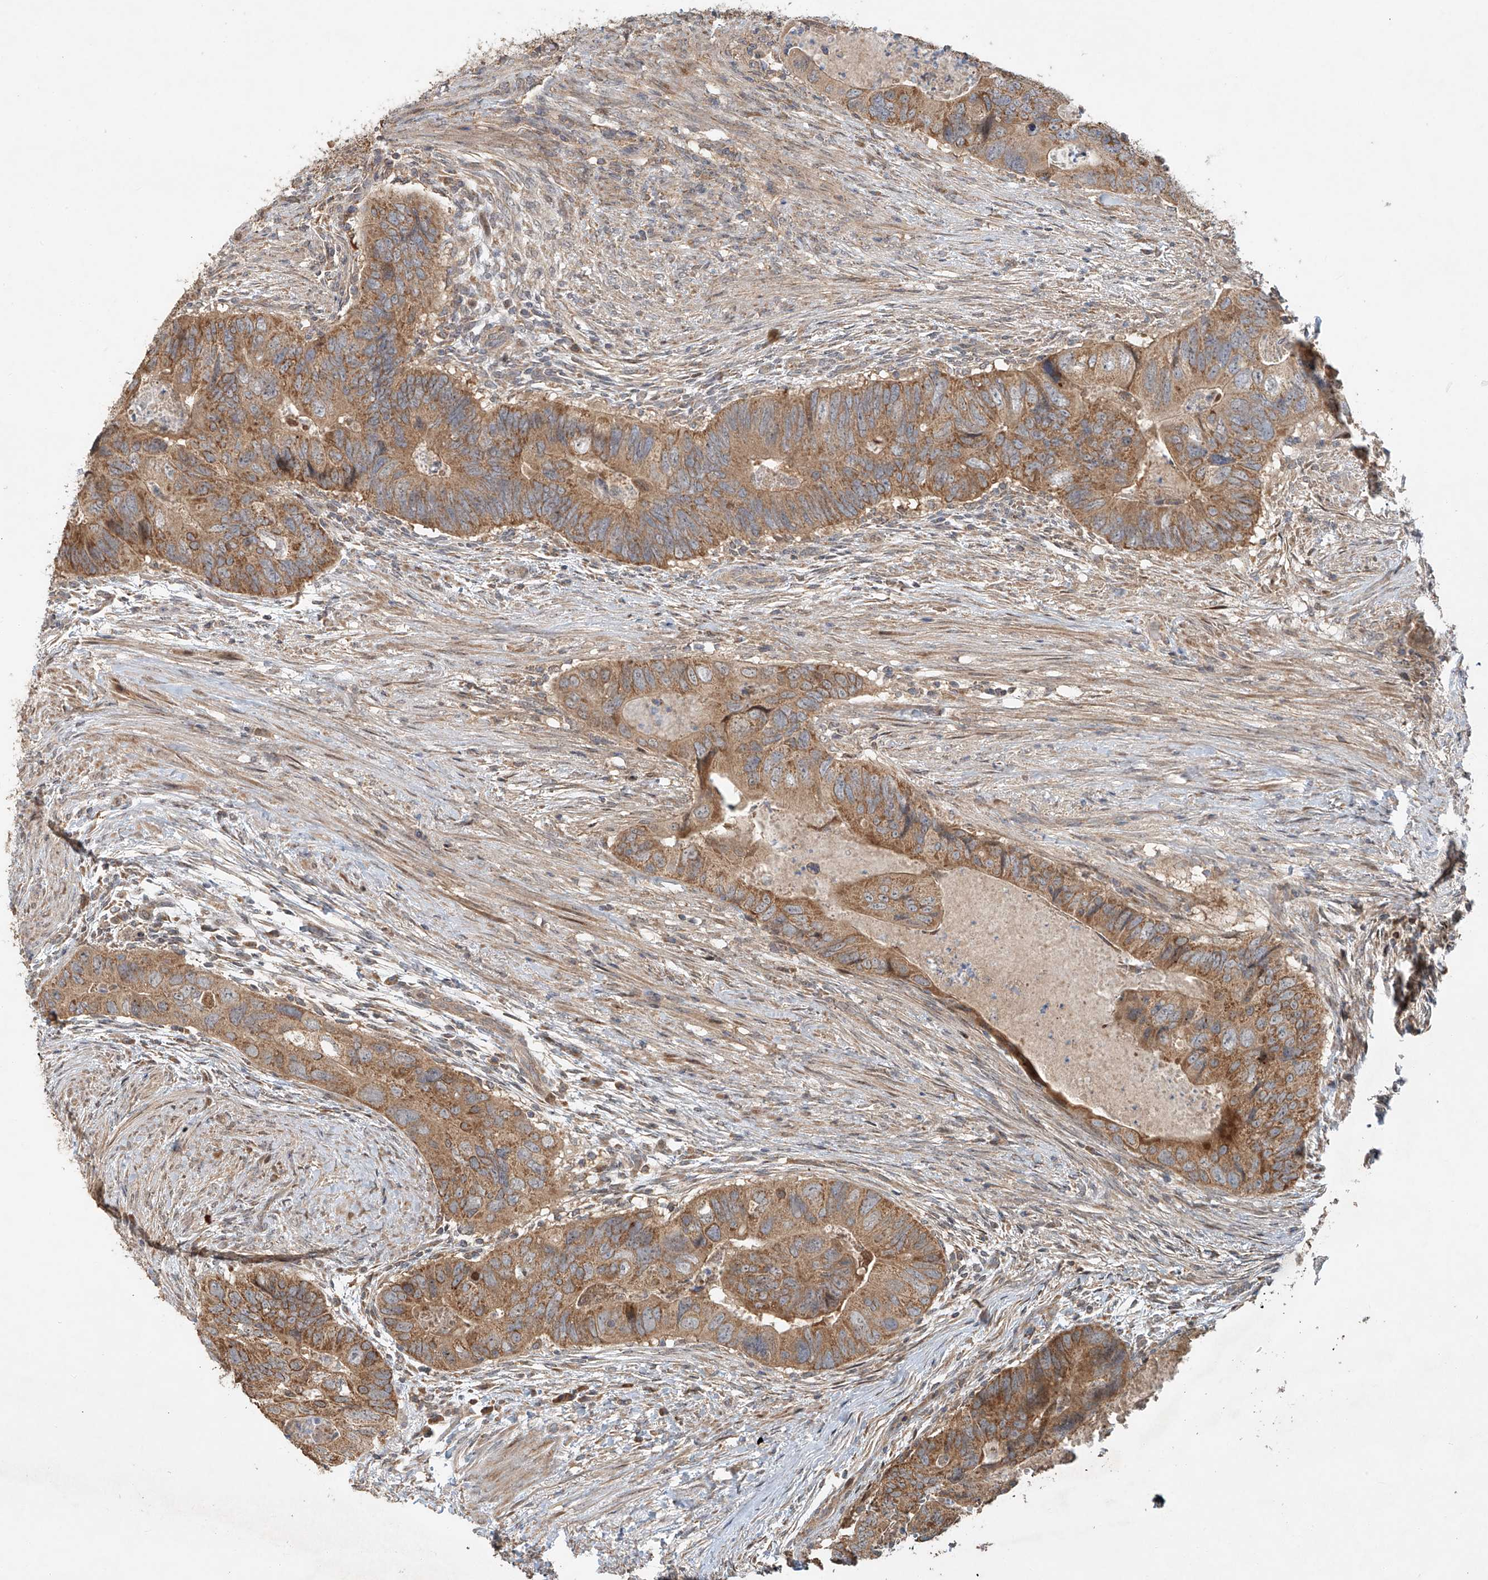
{"staining": {"intensity": "moderate", "quantity": ">75%", "location": "cytoplasmic/membranous"}, "tissue": "colorectal cancer", "cell_type": "Tumor cells", "image_type": "cancer", "snomed": [{"axis": "morphology", "description": "Adenocarcinoma, NOS"}, {"axis": "topography", "description": "Rectum"}], "caption": "An immunohistochemistry histopathology image of tumor tissue is shown. Protein staining in brown labels moderate cytoplasmic/membranous positivity in adenocarcinoma (colorectal) within tumor cells.", "gene": "TMEM61", "patient": {"sex": "male", "age": 63}}